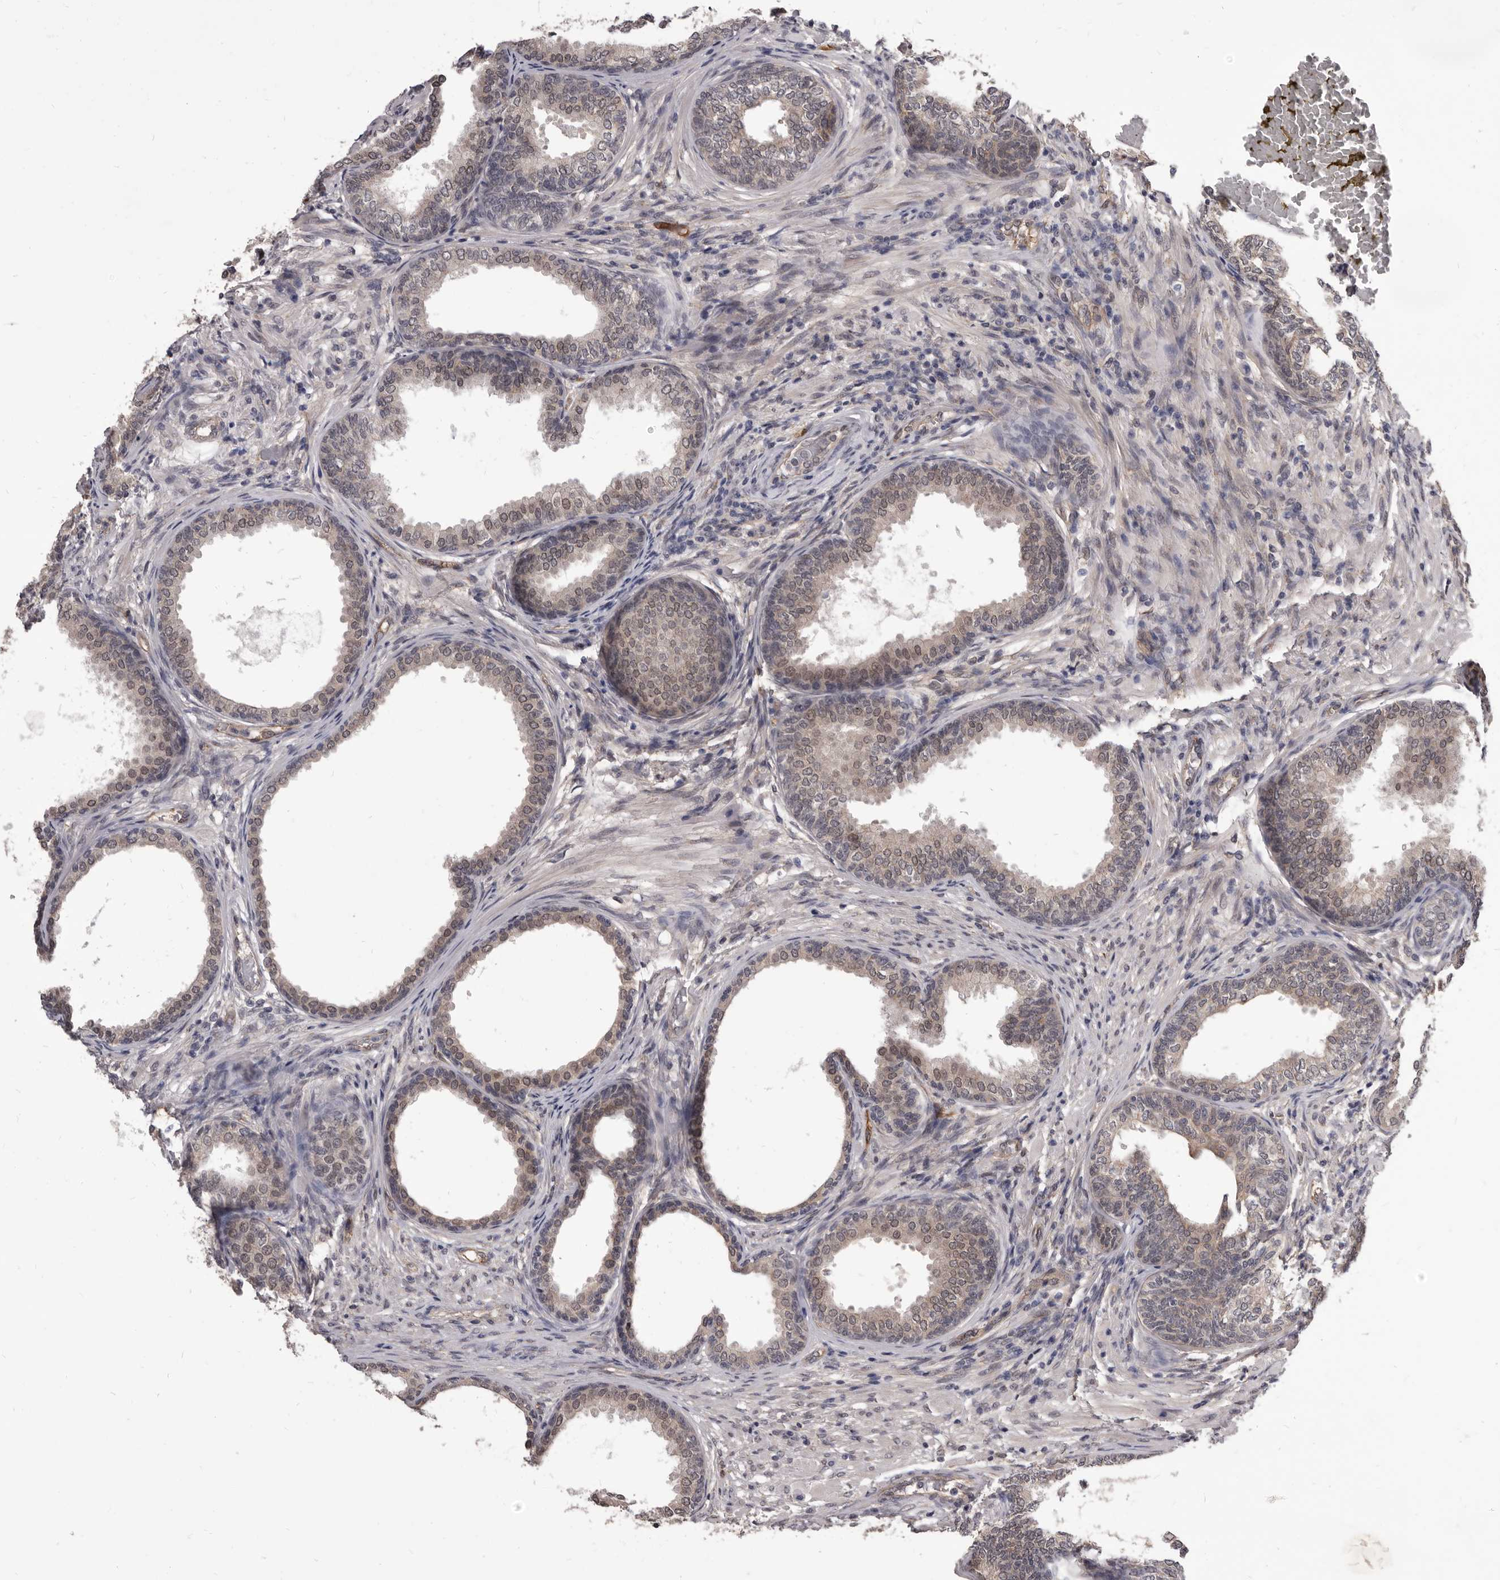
{"staining": {"intensity": "moderate", "quantity": "25%-75%", "location": "cytoplasmic/membranous,nuclear"}, "tissue": "prostate", "cell_type": "Glandular cells", "image_type": "normal", "snomed": [{"axis": "morphology", "description": "Normal tissue, NOS"}, {"axis": "topography", "description": "Prostate"}], "caption": "About 25%-75% of glandular cells in benign prostate exhibit moderate cytoplasmic/membranous,nuclear protein staining as visualized by brown immunohistochemical staining.", "gene": "ADAMTS20", "patient": {"sex": "male", "age": 76}}